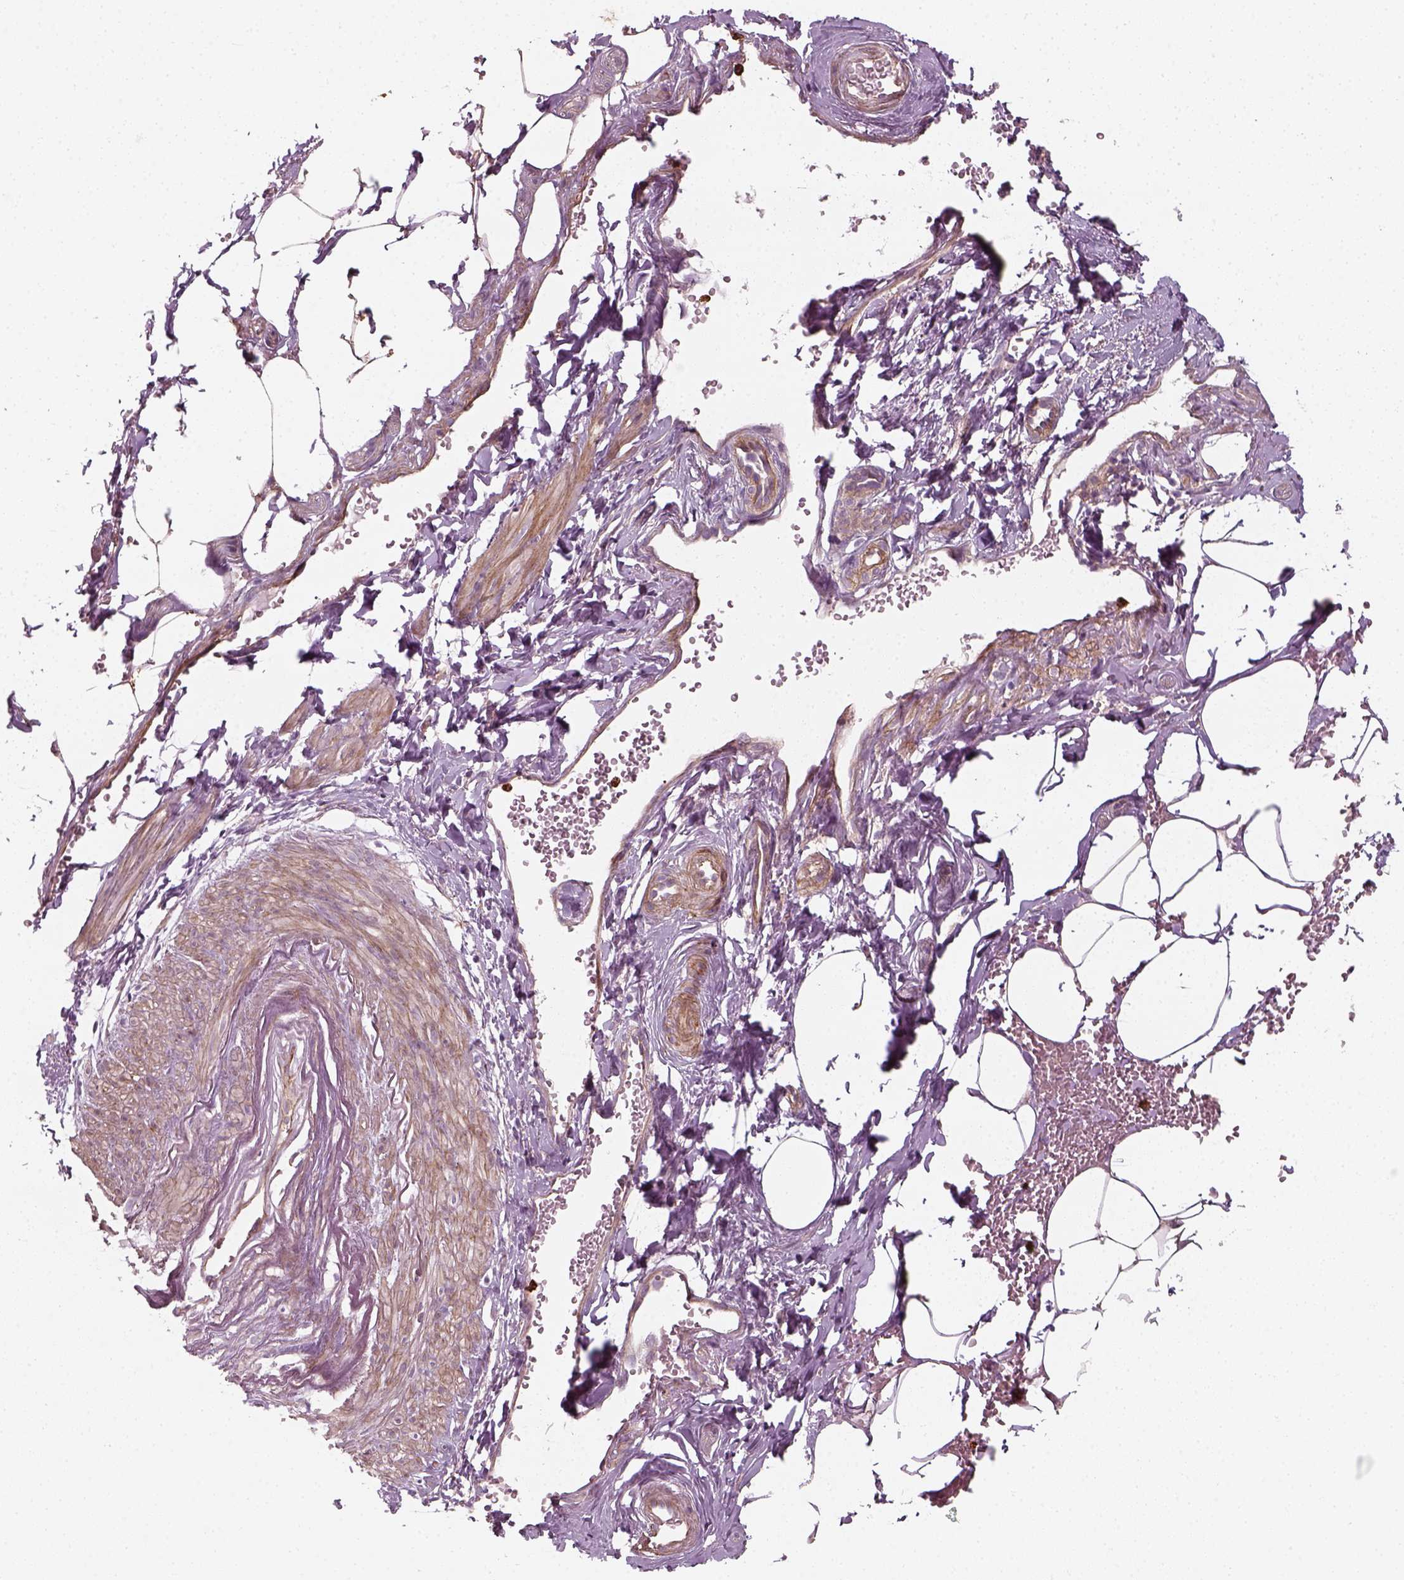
{"staining": {"intensity": "negative", "quantity": "none", "location": "none"}, "tissue": "adipose tissue", "cell_type": "Adipocytes", "image_type": "normal", "snomed": [{"axis": "morphology", "description": "Normal tissue, NOS"}, {"axis": "topography", "description": "Prostate"}, {"axis": "topography", "description": "Peripheral nerve tissue"}], "caption": "A high-resolution micrograph shows IHC staining of benign adipose tissue, which exhibits no significant staining in adipocytes. (Brightfield microscopy of DAB immunohistochemistry (IHC) at high magnification).", "gene": "NPTN", "patient": {"sex": "male", "age": 55}}